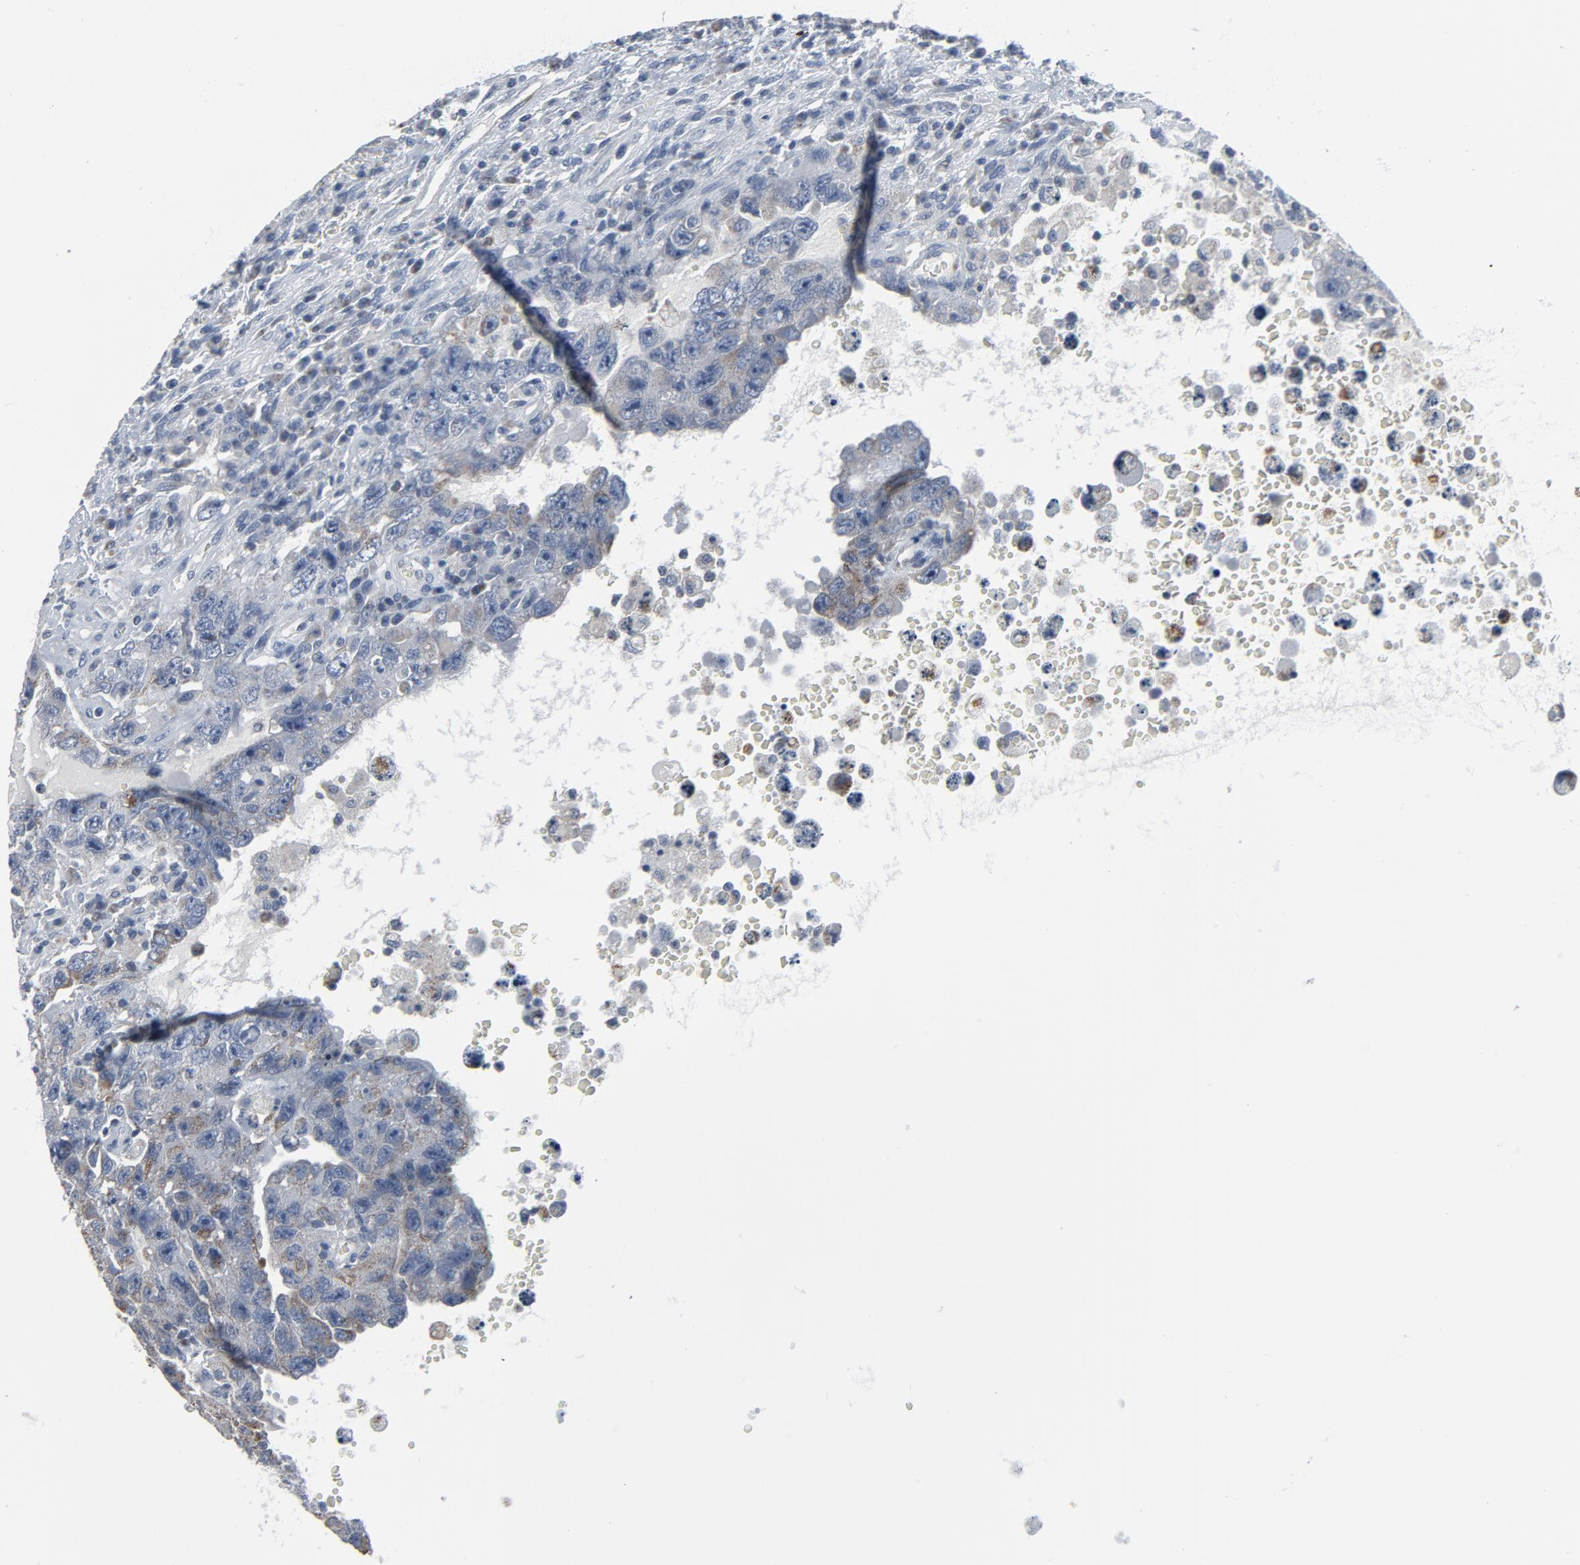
{"staining": {"intensity": "negative", "quantity": "none", "location": "none"}, "tissue": "testis cancer", "cell_type": "Tumor cells", "image_type": "cancer", "snomed": [{"axis": "morphology", "description": "Carcinoma, Embryonal, NOS"}, {"axis": "topography", "description": "Testis"}], "caption": "The immunohistochemistry (IHC) image has no significant positivity in tumor cells of testis cancer tissue.", "gene": "GPX2", "patient": {"sex": "male", "age": 26}}